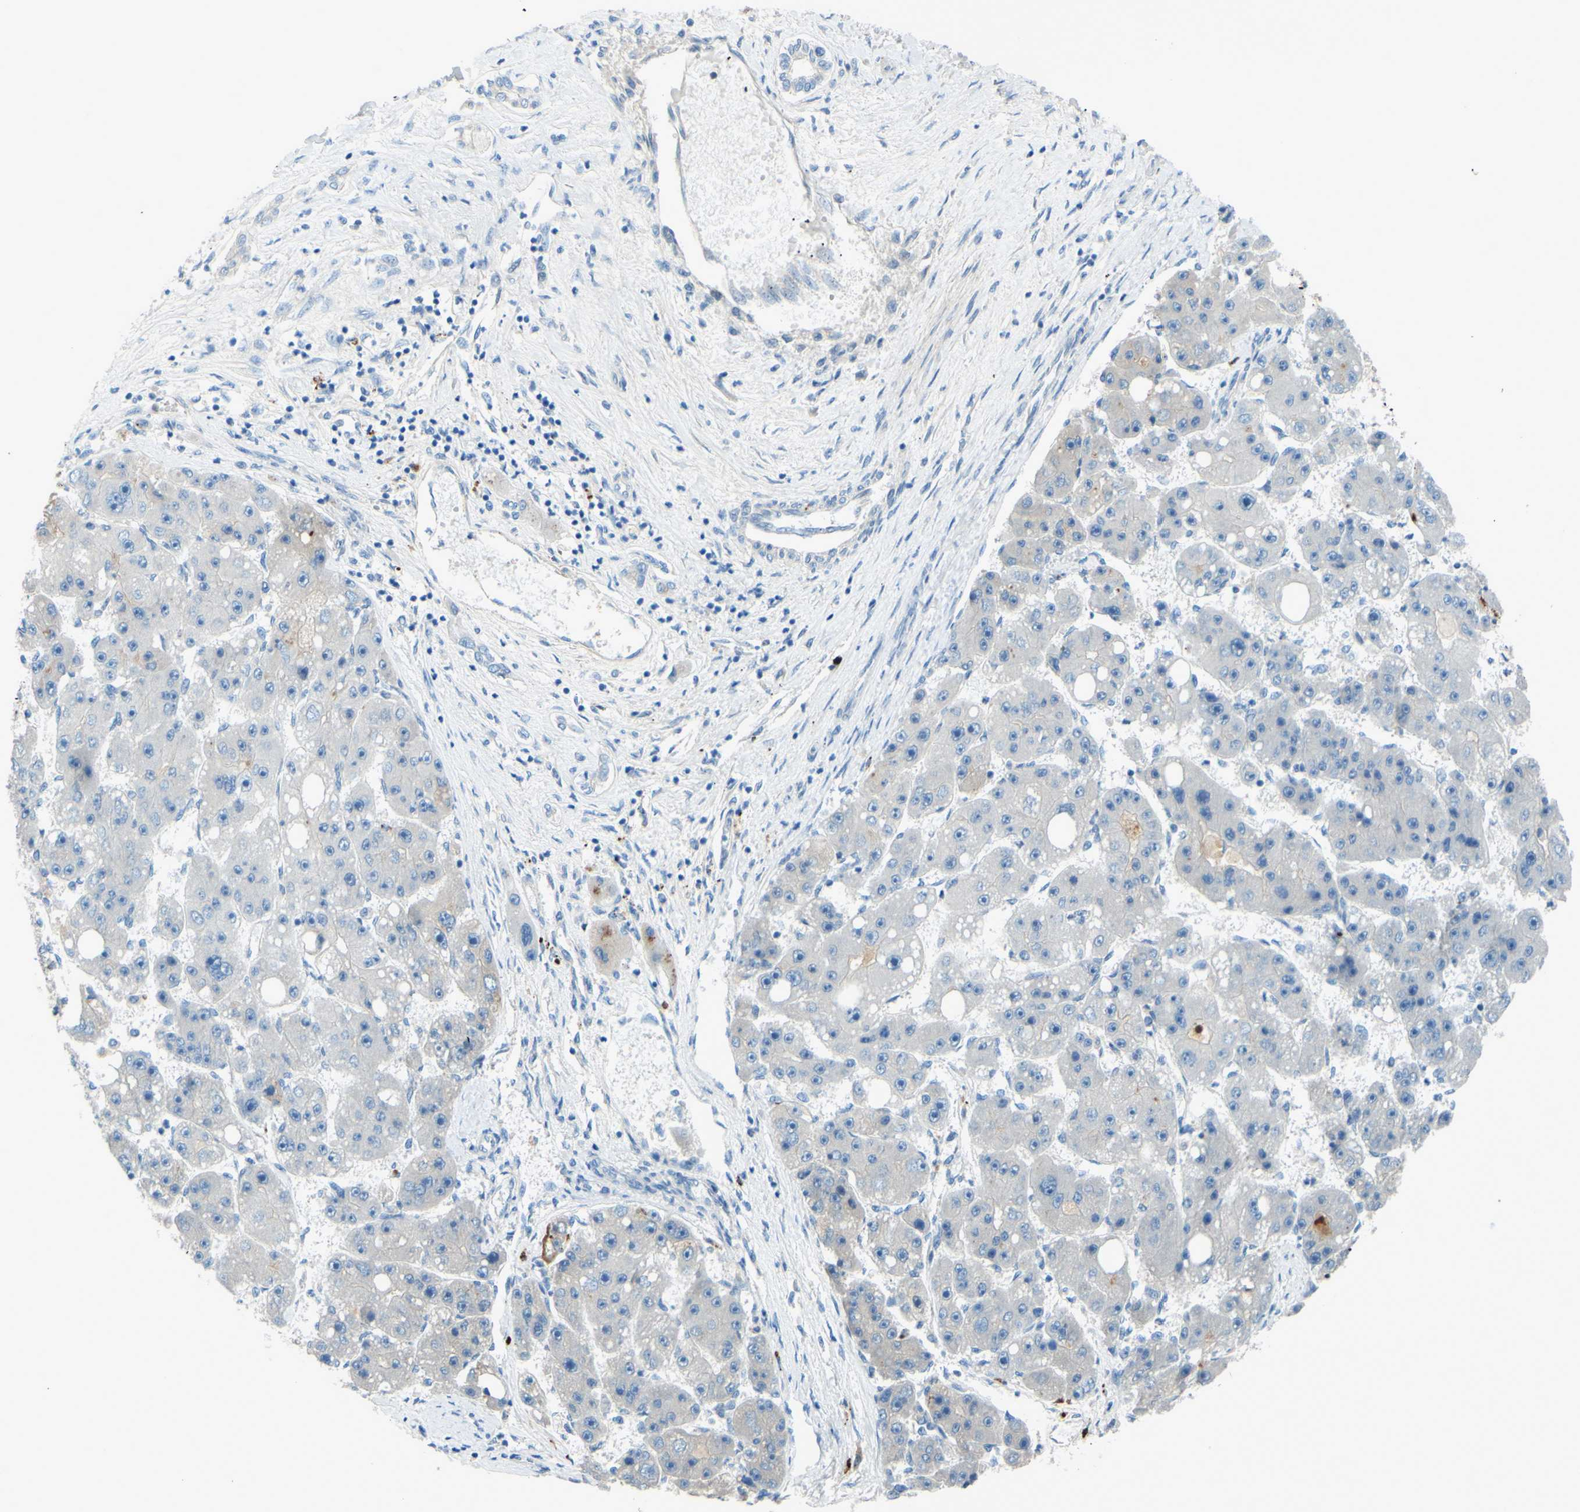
{"staining": {"intensity": "negative", "quantity": "none", "location": "none"}, "tissue": "liver cancer", "cell_type": "Tumor cells", "image_type": "cancer", "snomed": [{"axis": "morphology", "description": "Carcinoma, Hepatocellular, NOS"}, {"axis": "topography", "description": "Liver"}], "caption": "There is no significant expression in tumor cells of hepatocellular carcinoma (liver).", "gene": "ARHGAP1", "patient": {"sex": "female", "age": 61}}